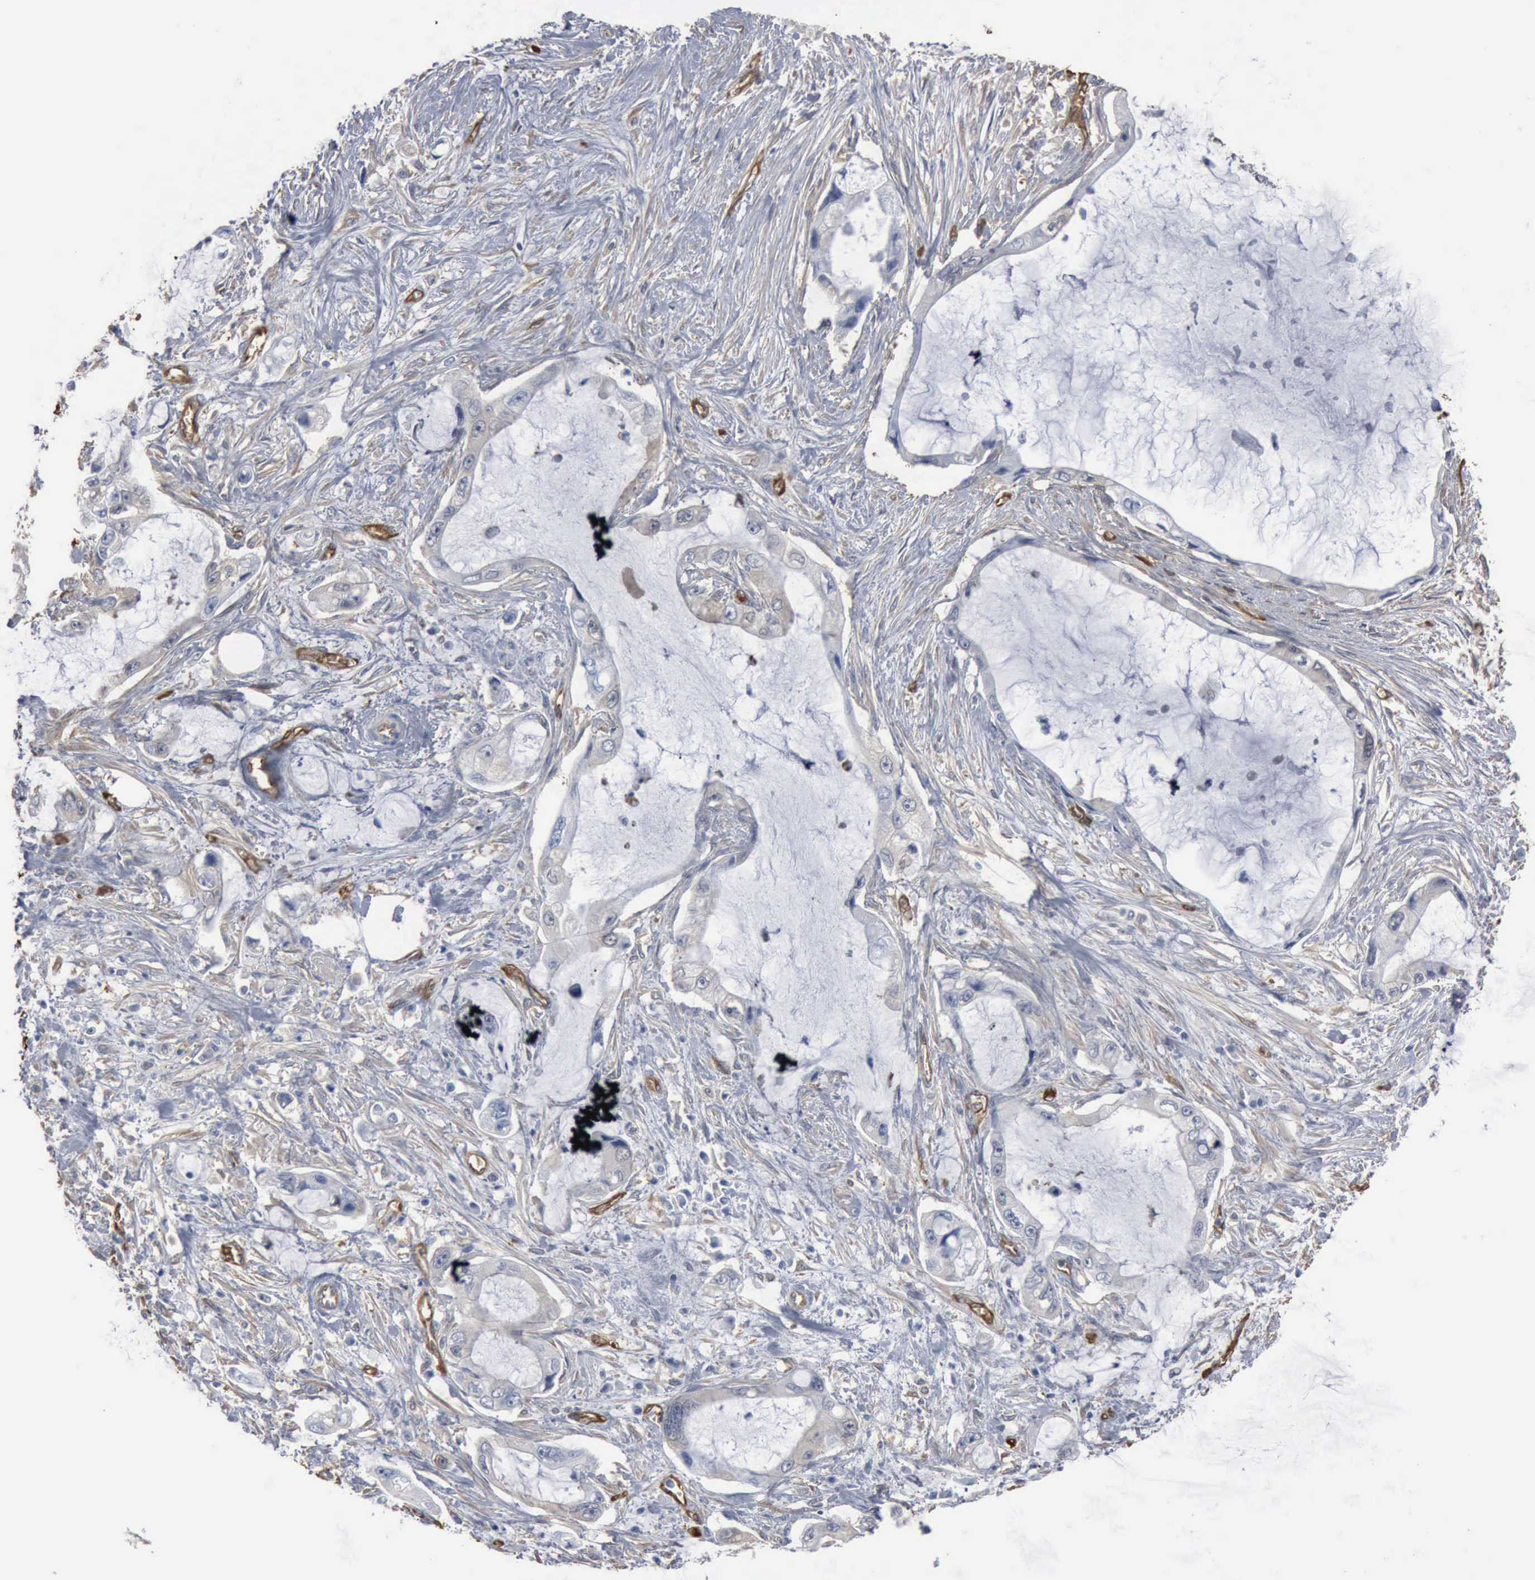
{"staining": {"intensity": "negative", "quantity": "none", "location": "none"}, "tissue": "pancreatic cancer", "cell_type": "Tumor cells", "image_type": "cancer", "snomed": [{"axis": "morphology", "description": "Adenocarcinoma, NOS"}, {"axis": "topography", "description": "Pancreas"}, {"axis": "topography", "description": "Stomach, upper"}], "caption": "Histopathology image shows no significant protein expression in tumor cells of pancreatic cancer (adenocarcinoma).", "gene": "FSCN1", "patient": {"sex": "male", "age": 77}}